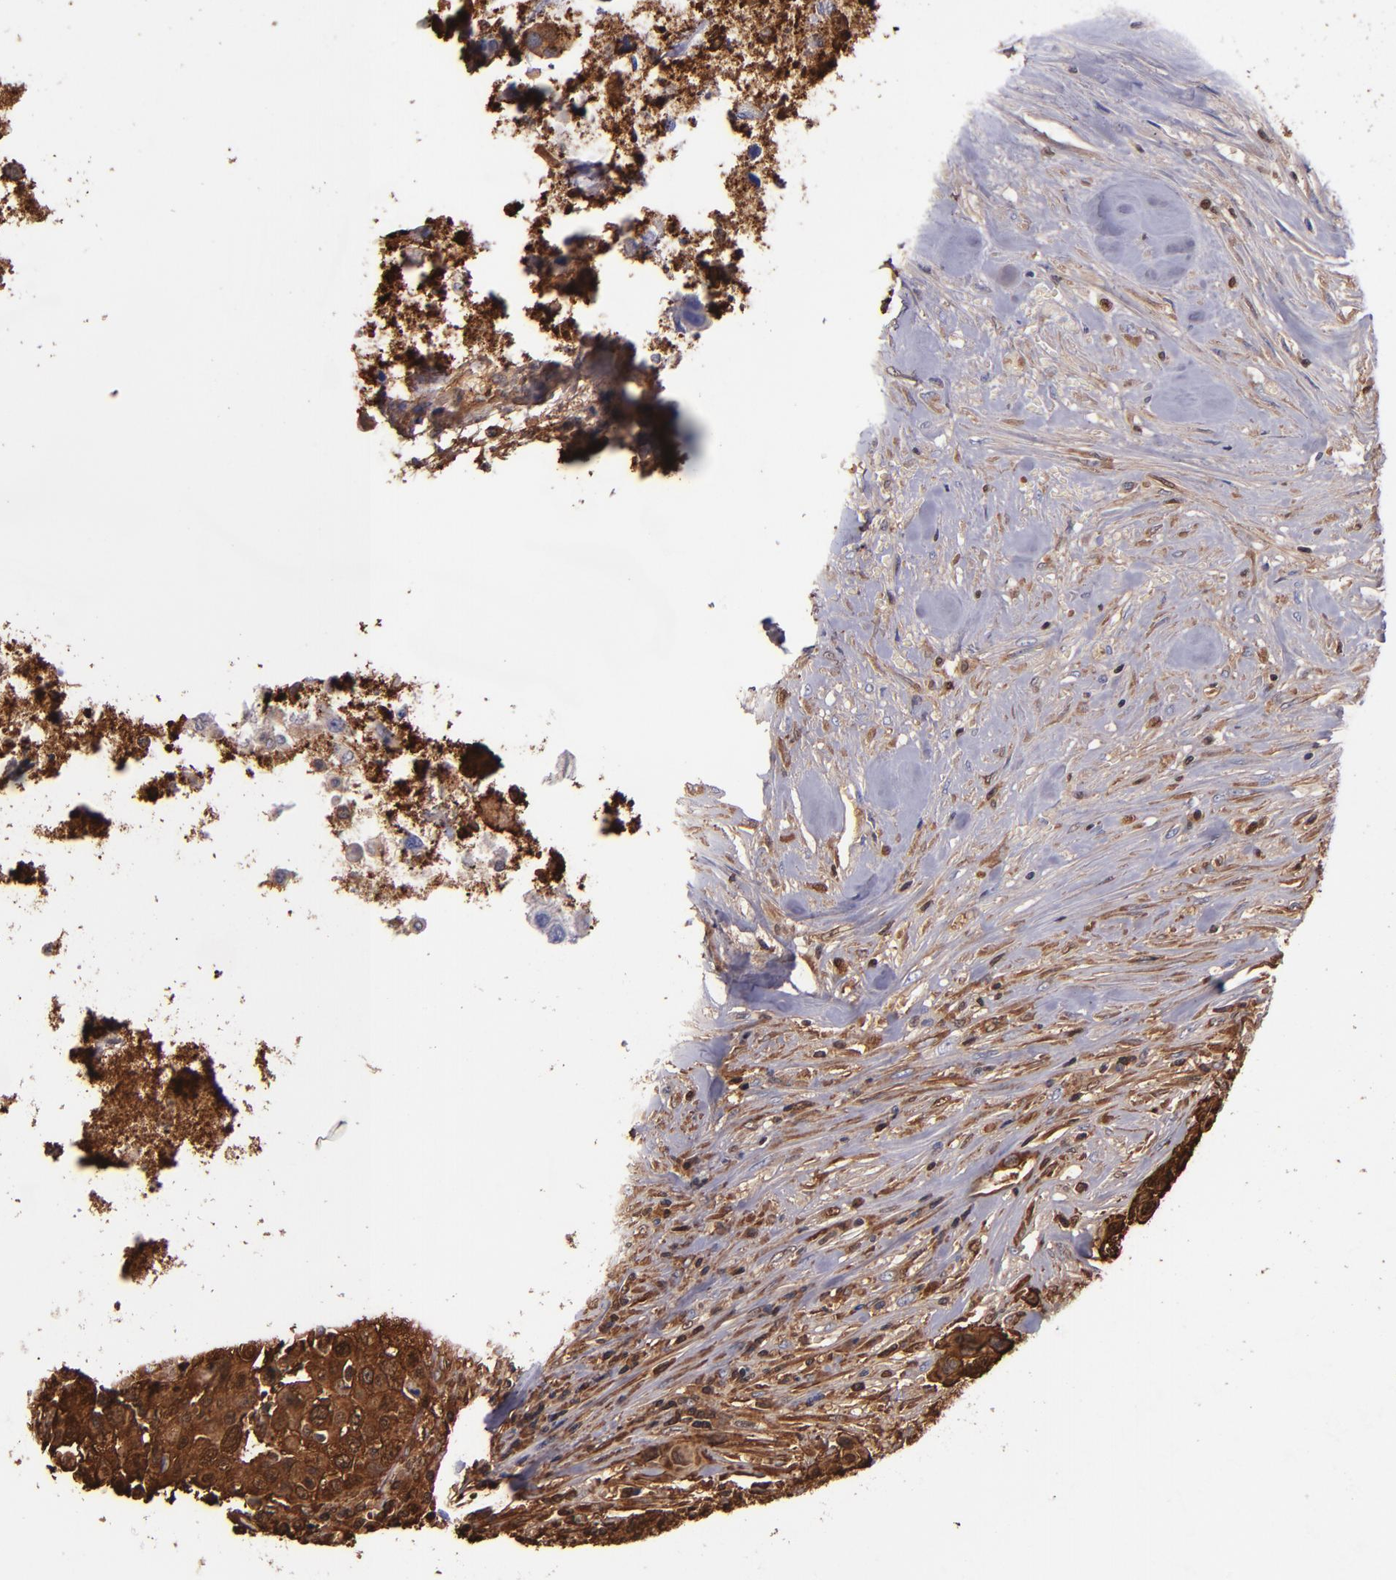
{"staining": {"intensity": "strong", "quantity": ">75%", "location": "cytoplasmic/membranous"}, "tissue": "urothelial cancer", "cell_type": "Tumor cells", "image_type": "cancer", "snomed": [{"axis": "morphology", "description": "Urothelial carcinoma, High grade"}, {"axis": "topography", "description": "Urinary bladder"}], "caption": "A high amount of strong cytoplasmic/membranous positivity is present in about >75% of tumor cells in high-grade urothelial carcinoma tissue.", "gene": "IVL", "patient": {"sex": "male", "age": 74}}